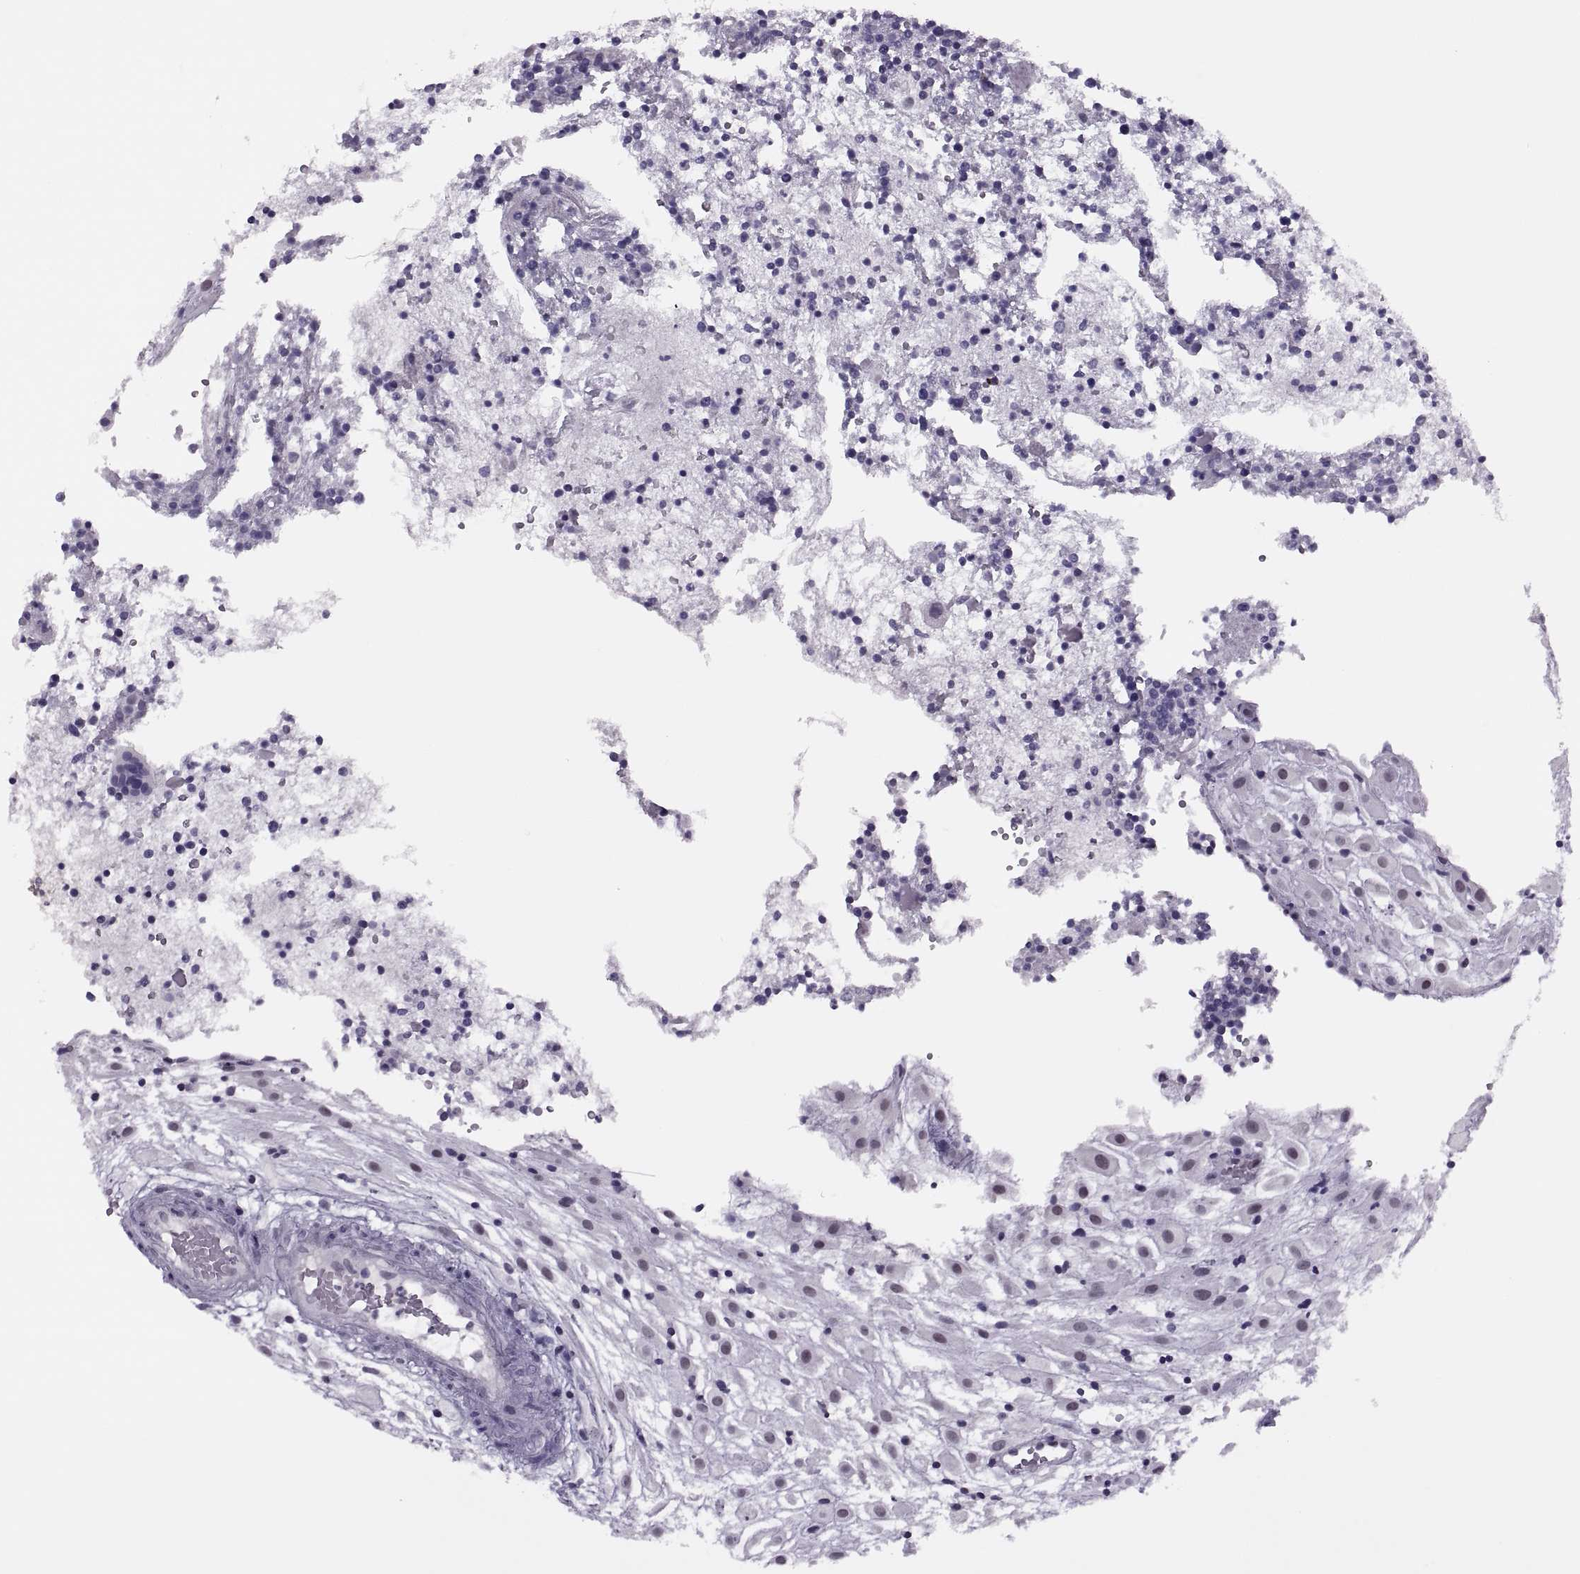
{"staining": {"intensity": "negative", "quantity": "none", "location": "none"}, "tissue": "placenta", "cell_type": "Decidual cells", "image_type": "normal", "snomed": [{"axis": "morphology", "description": "Normal tissue, NOS"}, {"axis": "topography", "description": "Placenta"}], "caption": "Protein analysis of benign placenta reveals no significant positivity in decidual cells.", "gene": "SYNGR4", "patient": {"sex": "female", "age": 24}}